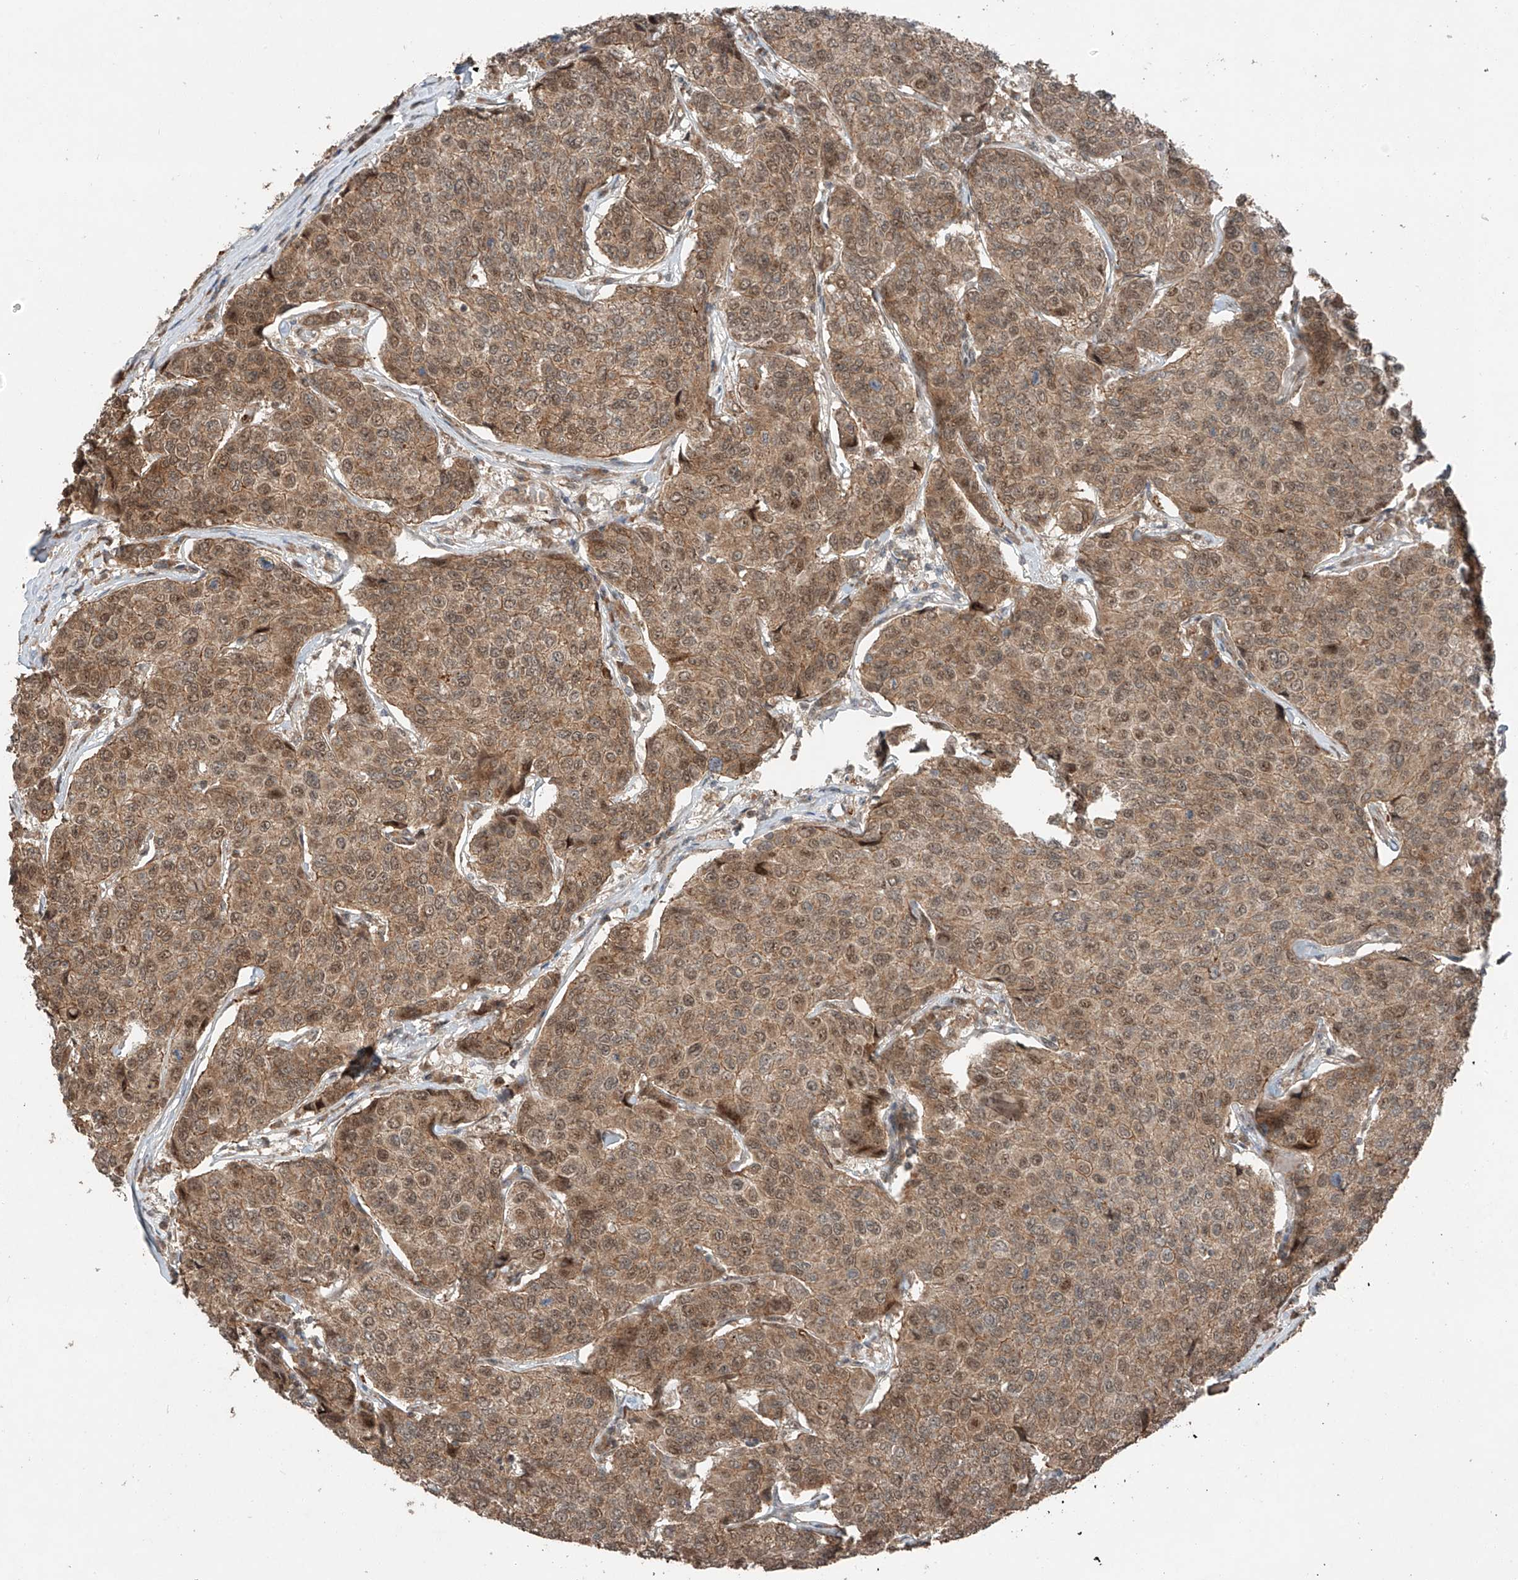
{"staining": {"intensity": "moderate", "quantity": ">75%", "location": "cytoplasmic/membranous,nuclear"}, "tissue": "breast cancer", "cell_type": "Tumor cells", "image_type": "cancer", "snomed": [{"axis": "morphology", "description": "Duct carcinoma"}, {"axis": "topography", "description": "Breast"}], "caption": "IHC of breast cancer displays medium levels of moderate cytoplasmic/membranous and nuclear expression in approximately >75% of tumor cells.", "gene": "ZNF620", "patient": {"sex": "female", "age": 55}}